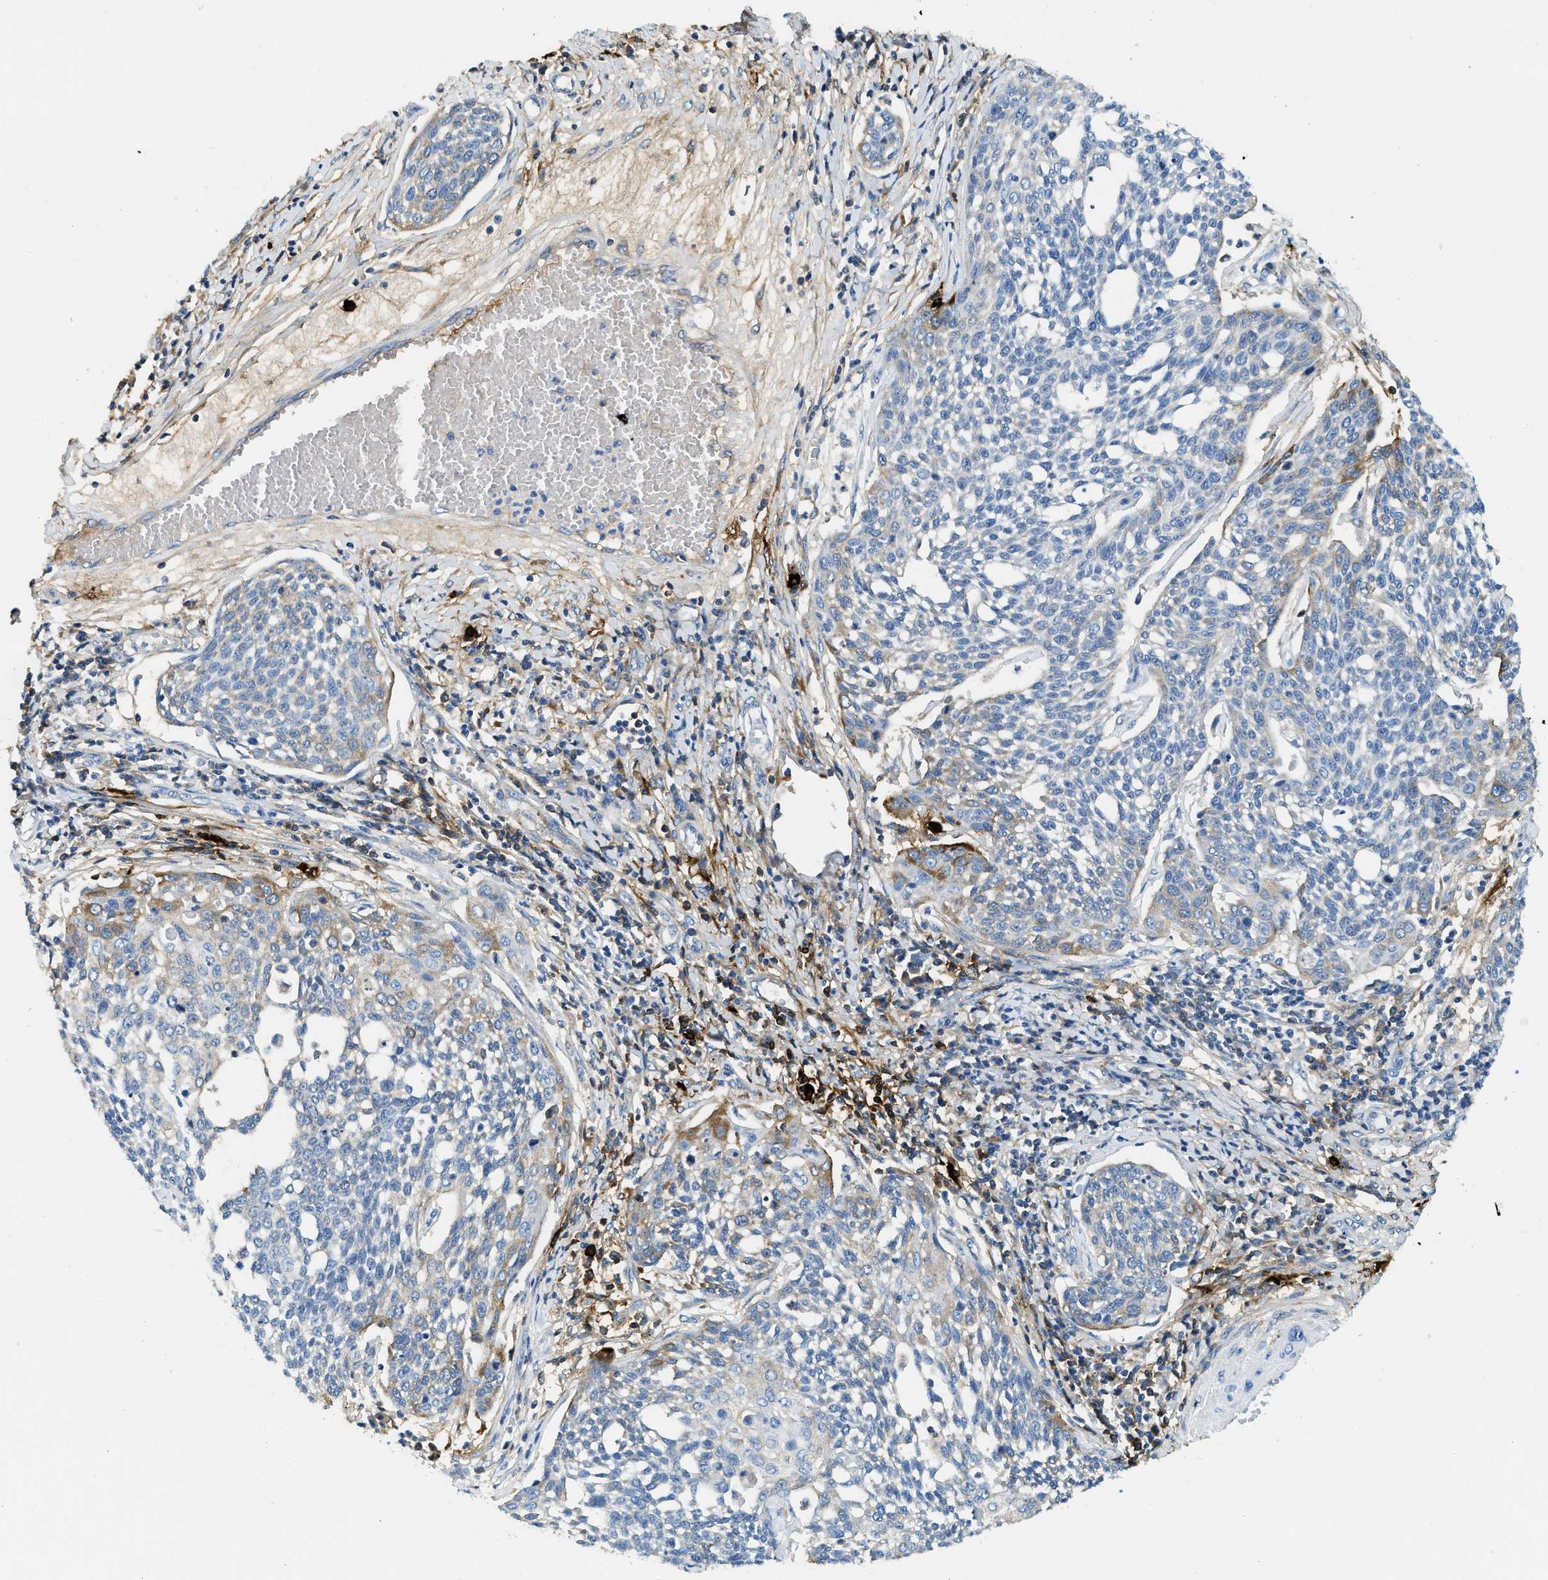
{"staining": {"intensity": "strong", "quantity": "<25%", "location": "cytoplasmic/membranous"}, "tissue": "cervical cancer", "cell_type": "Tumor cells", "image_type": "cancer", "snomed": [{"axis": "morphology", "description": "Squamous cell carcinoma, NOS"}, {"axis": "topography", "description": "Cervix"}], "caption": "Protein staining reveals strong cytoplasmic/membranous positivity in approximately <25% of tumor cells in cervical cancer.", "gene": "TPSAB1", "patient": {"sex": "female", "age": 34}}